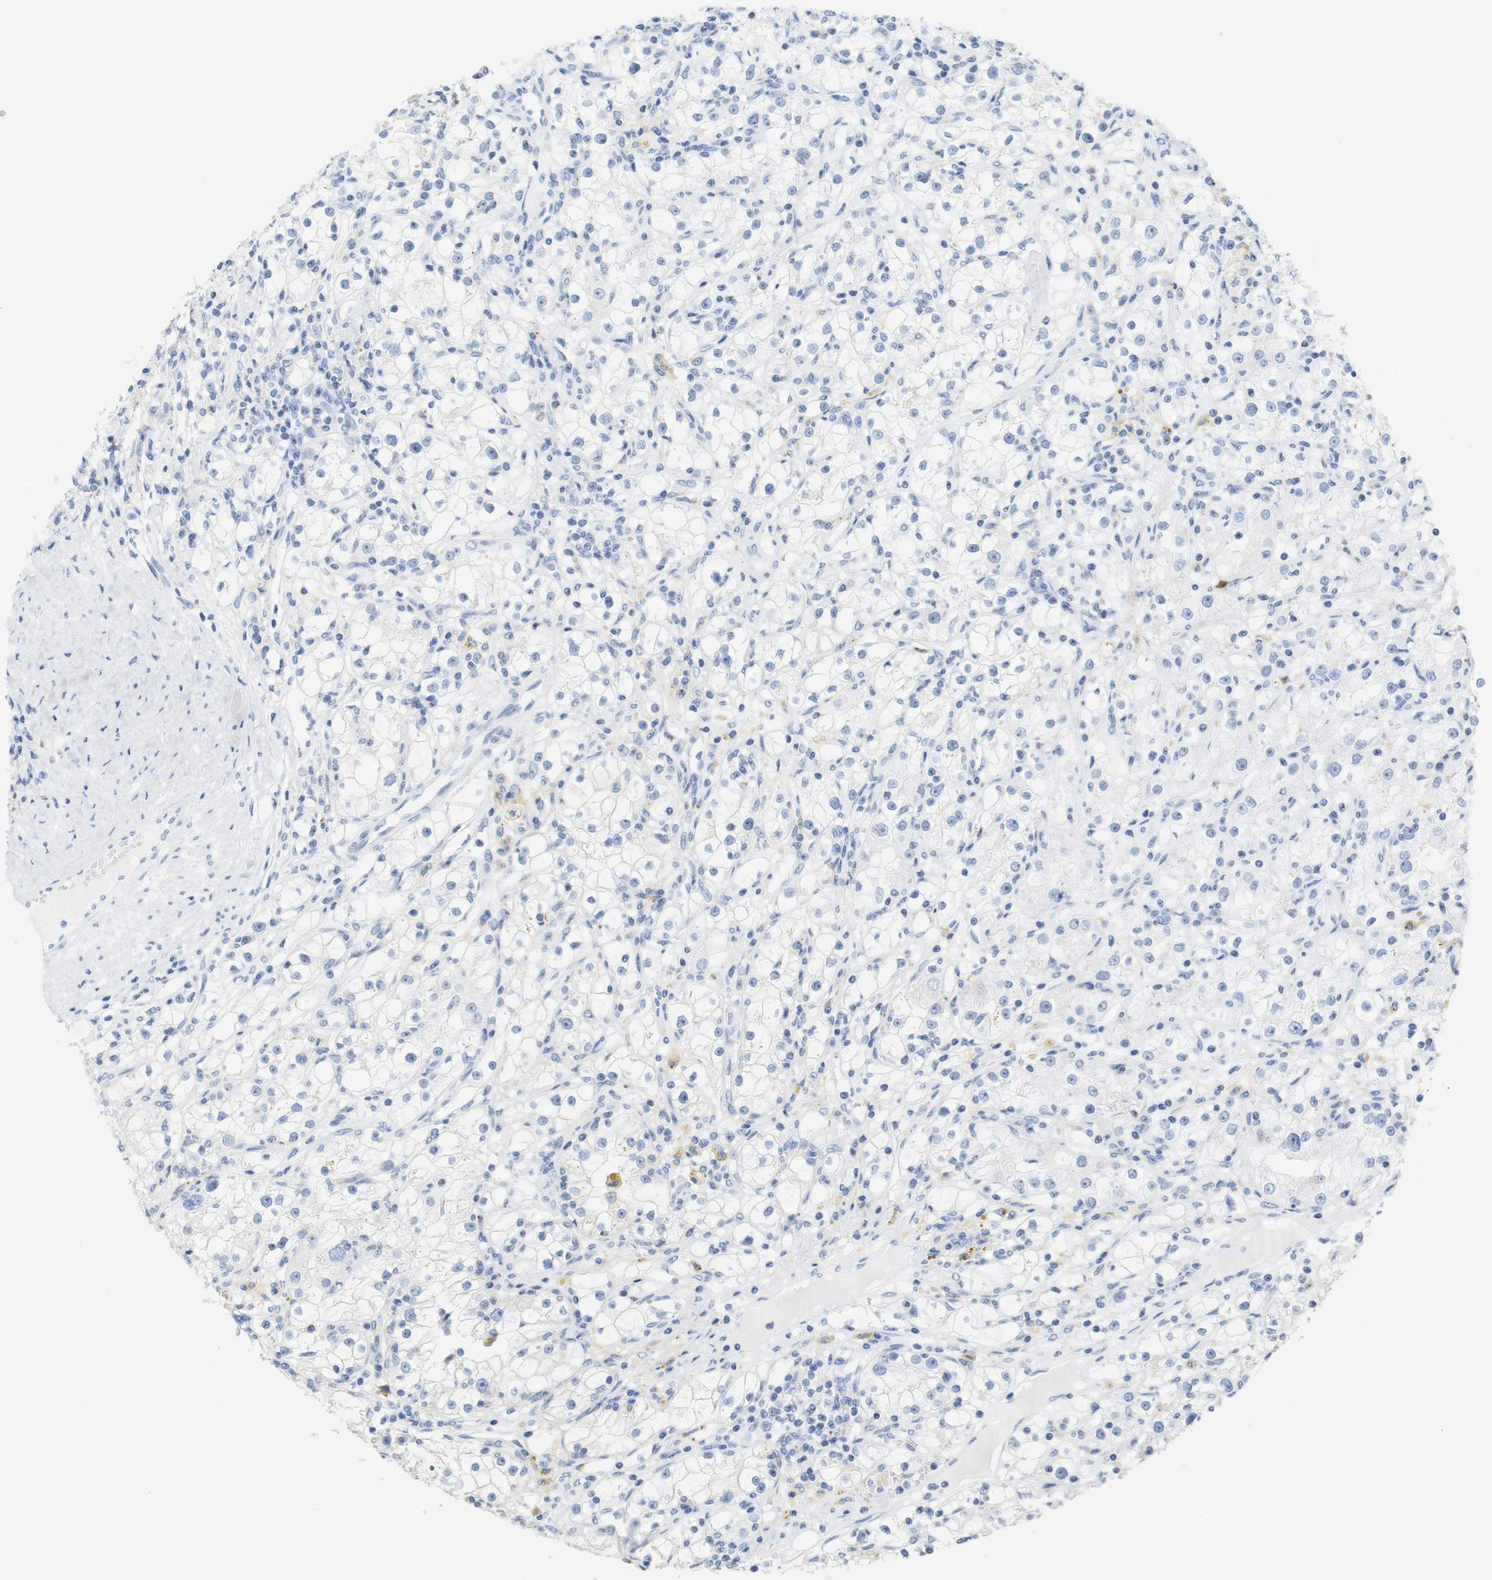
{"staining": {"intensity": "negative", "quantity": "none", "location": "none"}, "tissue": "renal cancer", "cell_type": "Tumor cells", "image_type": "cancer", "snomed": [{"axis": "morphology", "description": "Adenocarcinoma, NOS"}, {"axis": "topography", "description": "Kidney"}], "caption": "The photomicrograph reveals no significant positivity in tumor cells of renal adenocarcinoma.", "gene": "LAG3", "patient": {"sex": "male", "age": 56}}